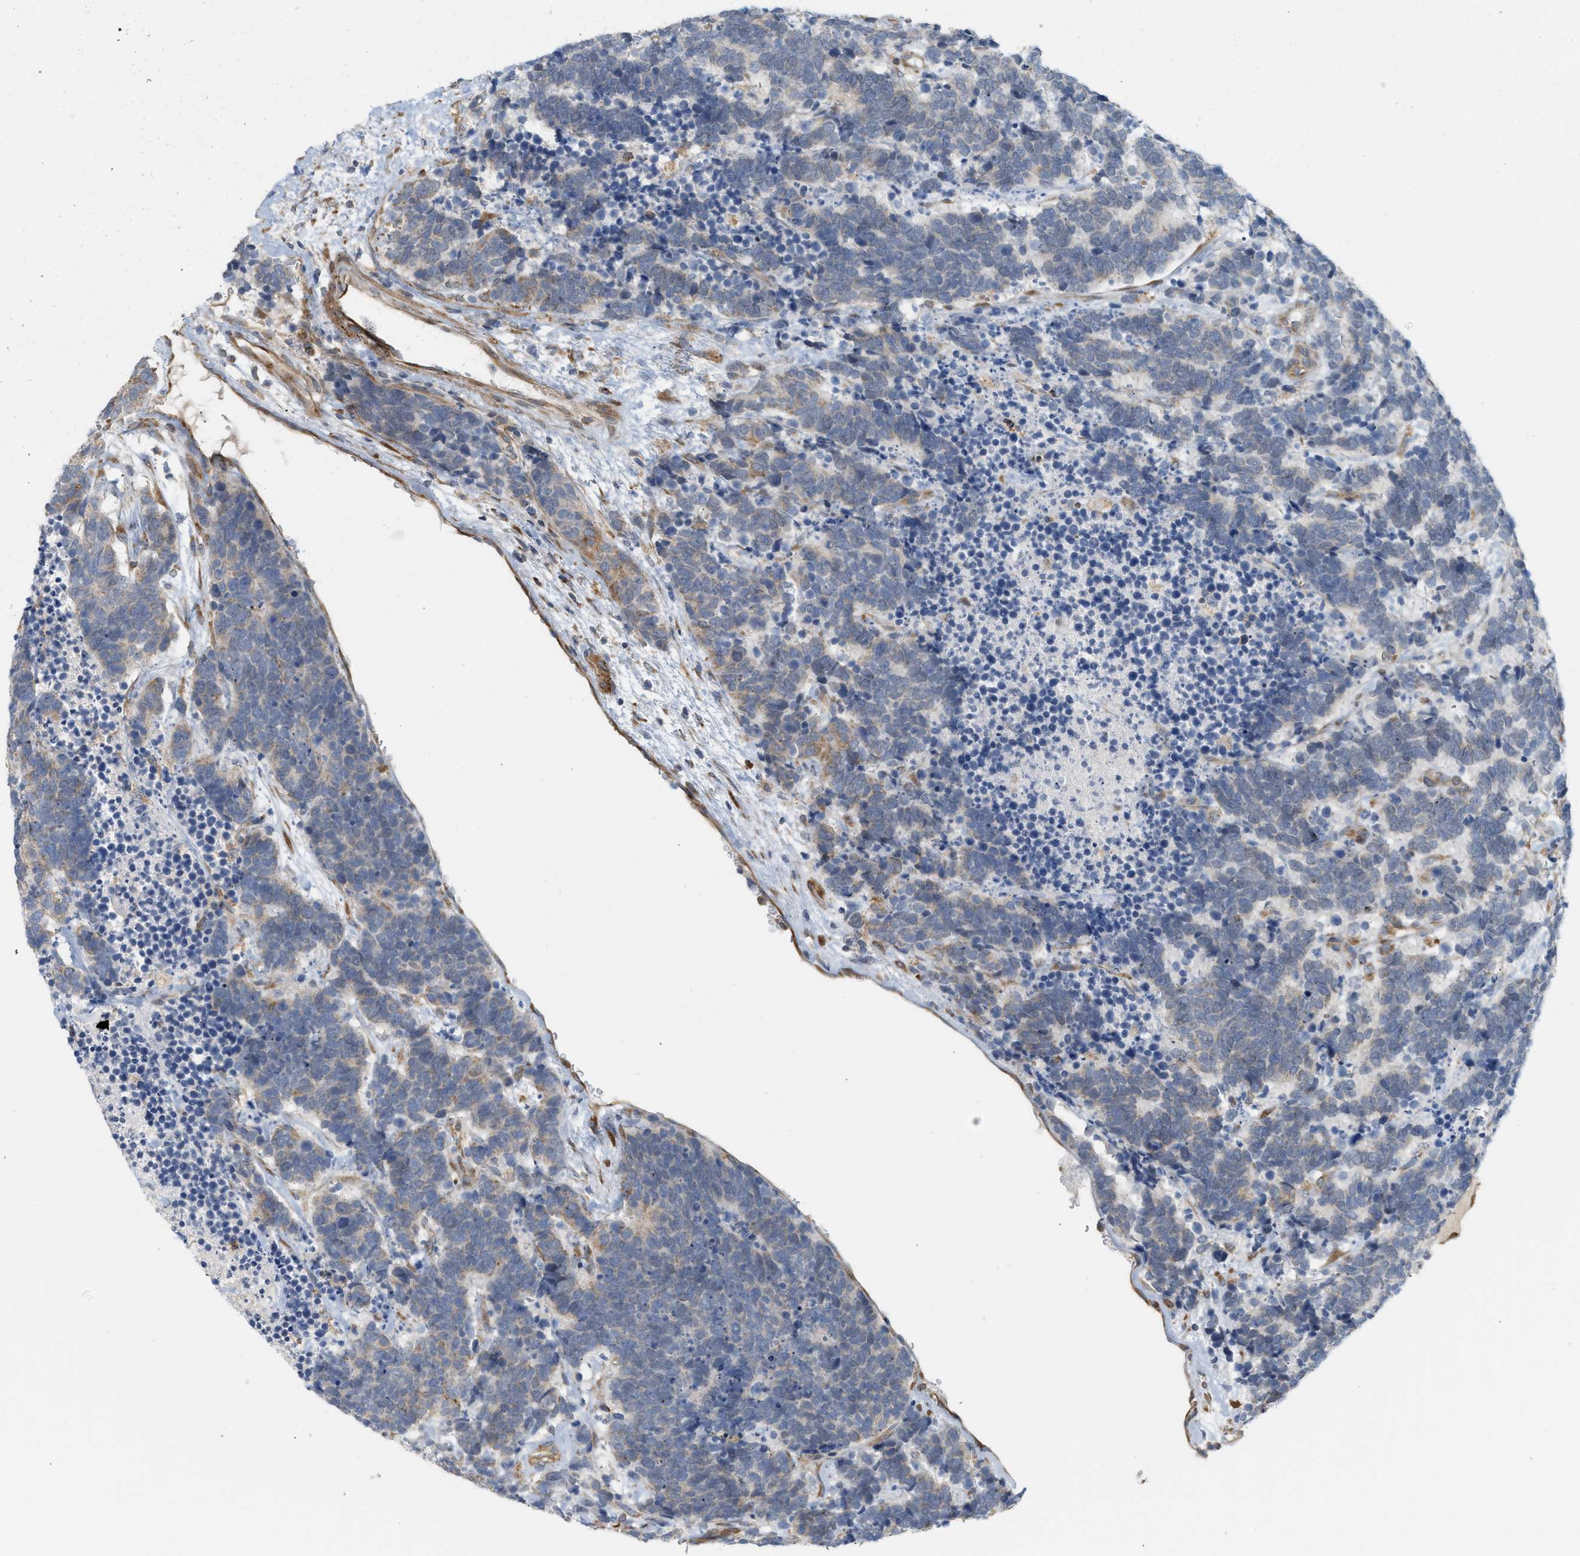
{"staining": {"intensity": "negative", "quantity": "none", "location": "none"}, "tissue": "carcinoid", "cell_type": "Tumor cells", "image_type": "cancer", "snomed": [{"axis": "morphology", "description": "Carcinoma, NOS"}, {"axis": "morphology", "description": "Carcinoid, malignant, NOS"}, {"axis": "topography", "description": "Urinary bladder"}], "caption": "Protein analysis of carcinoid (malignant) demonstrates no significant positivity in tumor cells. The staining was performed using DAB to visualize the protein expression in brown, while the nuclei were stained in blue with hematoxylin (Magnification: 20x).", "gene": "SVOP", "patient": {"sex": "male", "age": 57}}